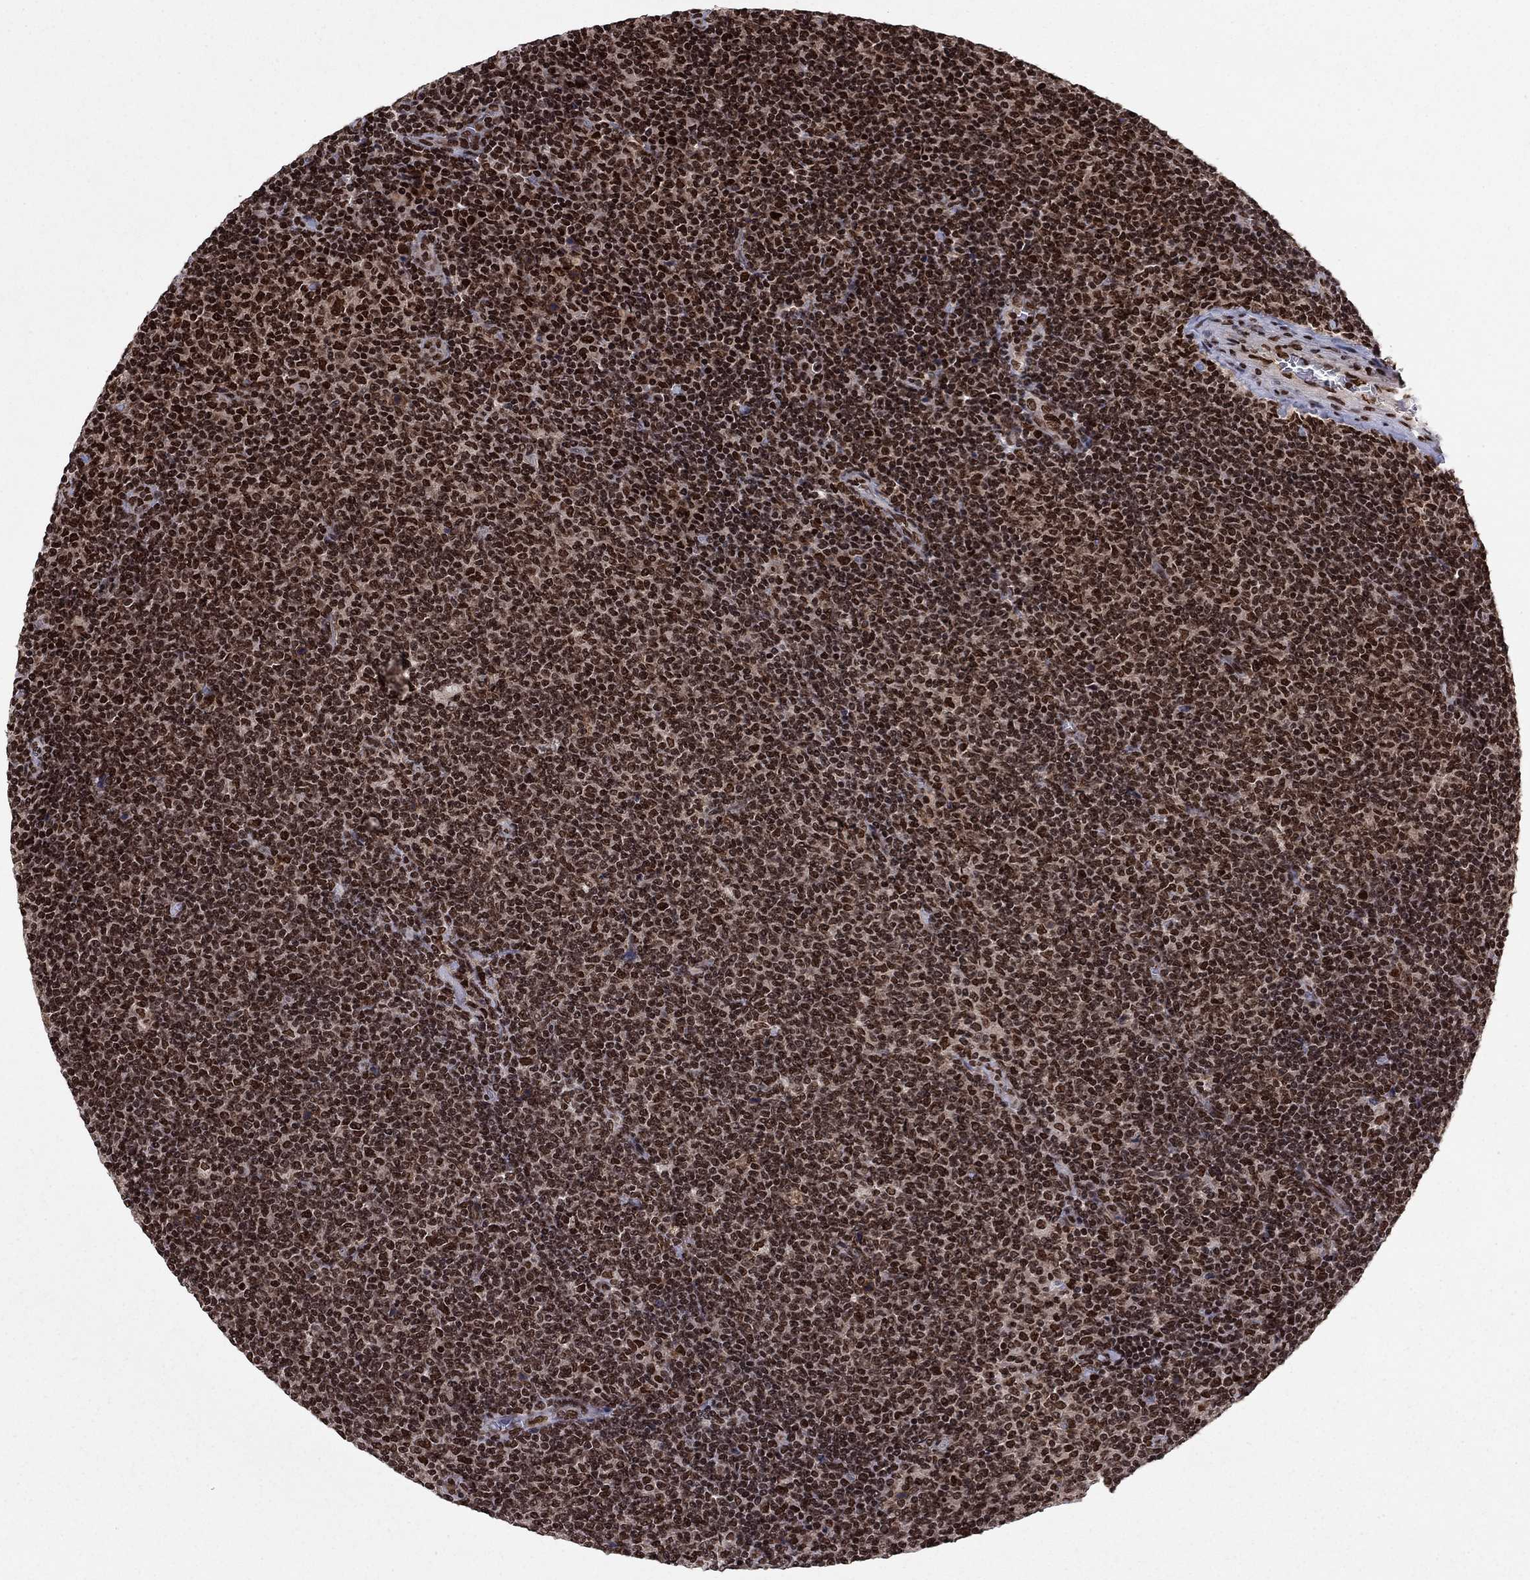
{"staining": {"intensity": "strong", "quantity": ">75%", "location": "nuclear"}, "tissue": "lymphoma", "cell_type": "Tumor cells", "image_type": "cancer", "snomed": [{"axis": "morphology", "description": "Malignant lymphoma, non-Hodgkin's type, Low grade"}, {"axis": "topography", "description": "Lymph node"}], "caption": "Immunohistochemistry (IHC) (DAB (3,3'-diaminobenzidine)) staining of human lymphoma exhibits strong nuclear protein staining in about >75% of tumor cells. Nuclei are stained in blue.", "gene": "USP54", "patient": {"sex": "male", "age": 52}}